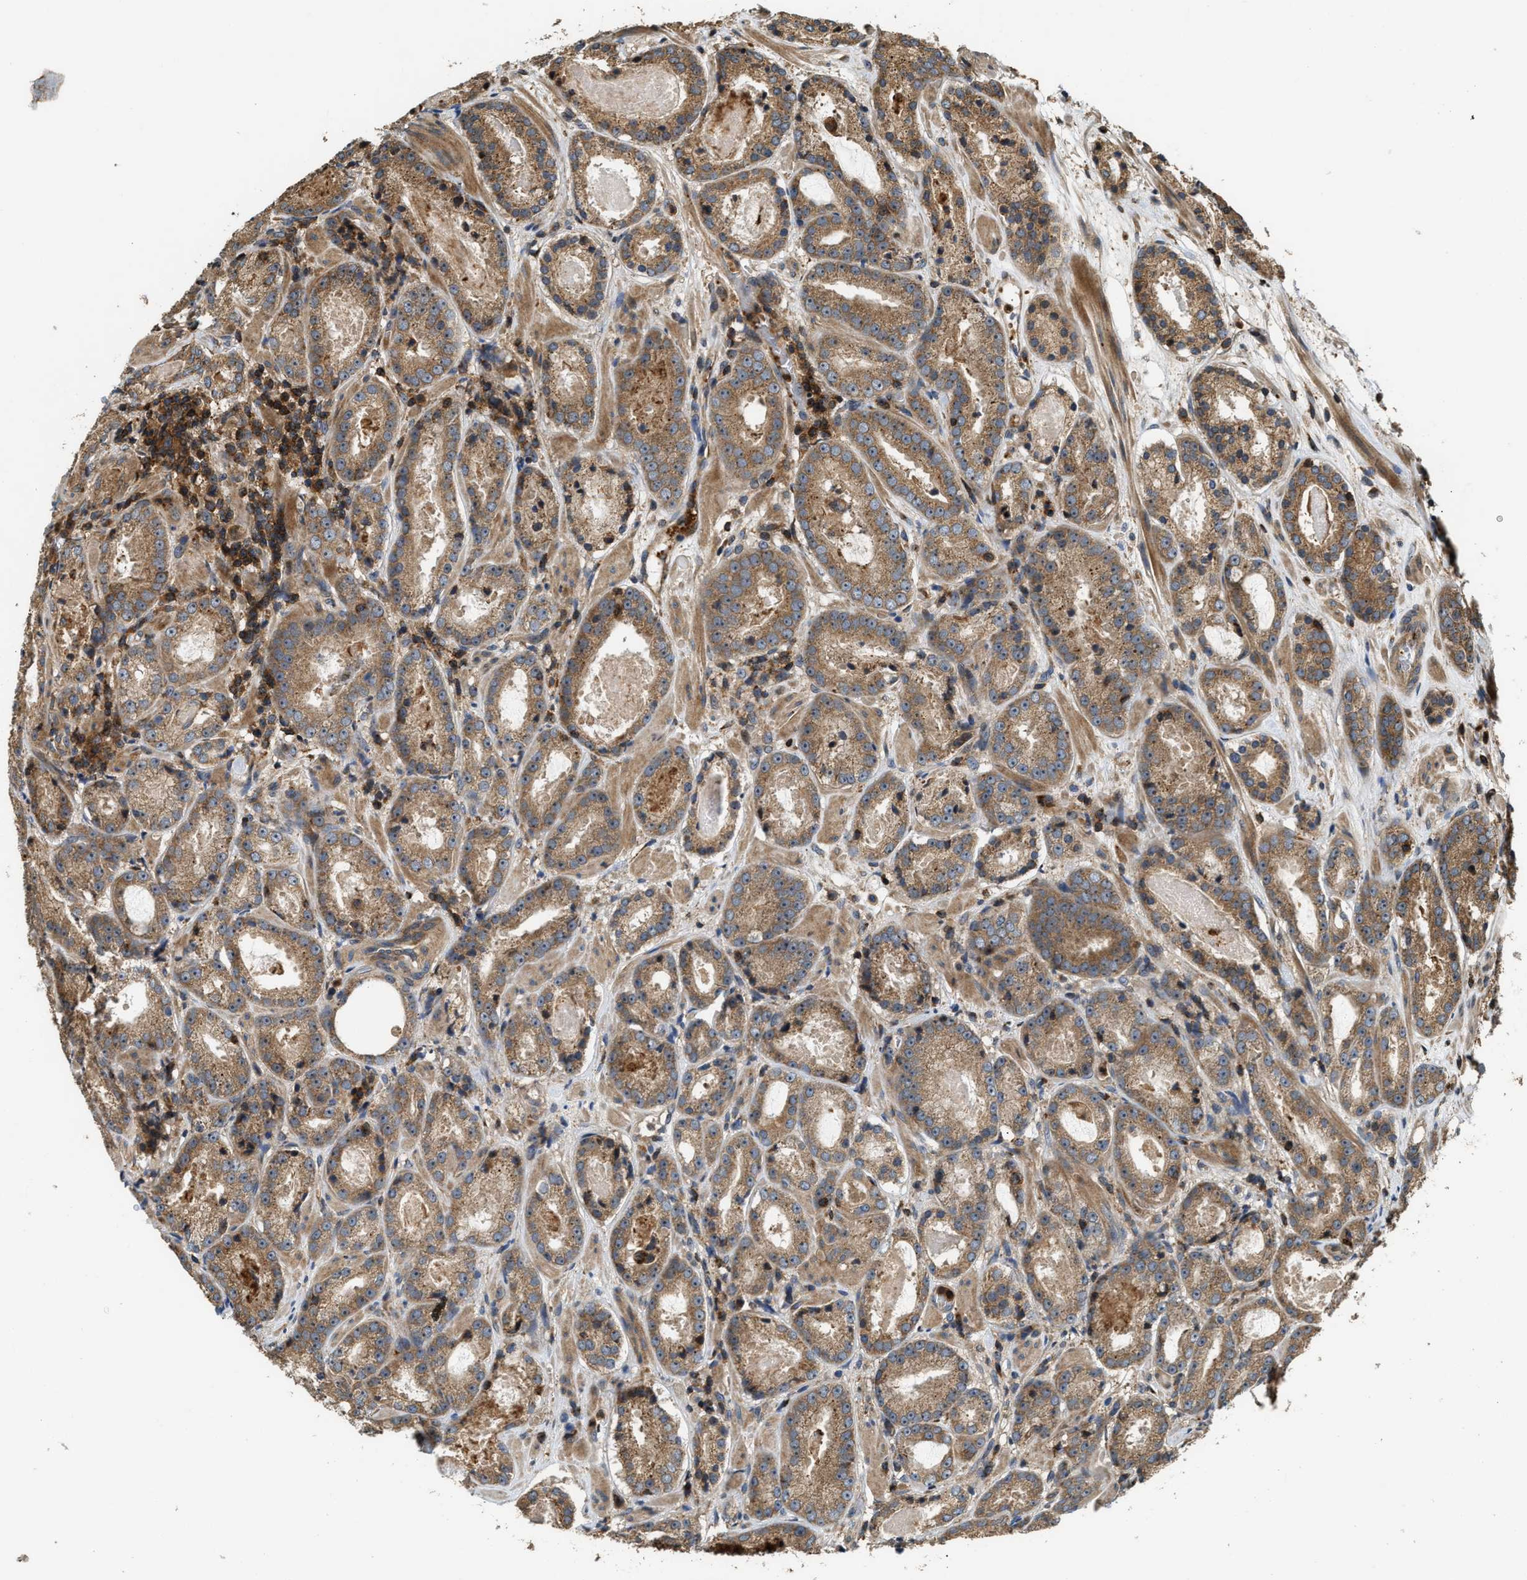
{"staining": {"intensity": "moderate", "quantity": ">75%", "location": "cytoplasmic/membranous"}, "tissue": "prostate cancer", "cell_type": "Tumor cells", "image_type": "cancer", "snomed": [{"axis": "morphology", "description": "Adenocarcinoma, Low grade"}, {"axis": "topography", "description": "Prostate"}], "caption": "Prostate cancer stained with IHC displays moderate cytoplasmic/membranous staining in approximately >75% of tumor cells.", "gene": "SNX5", "patient": {"sex": "male", "age": 69}}